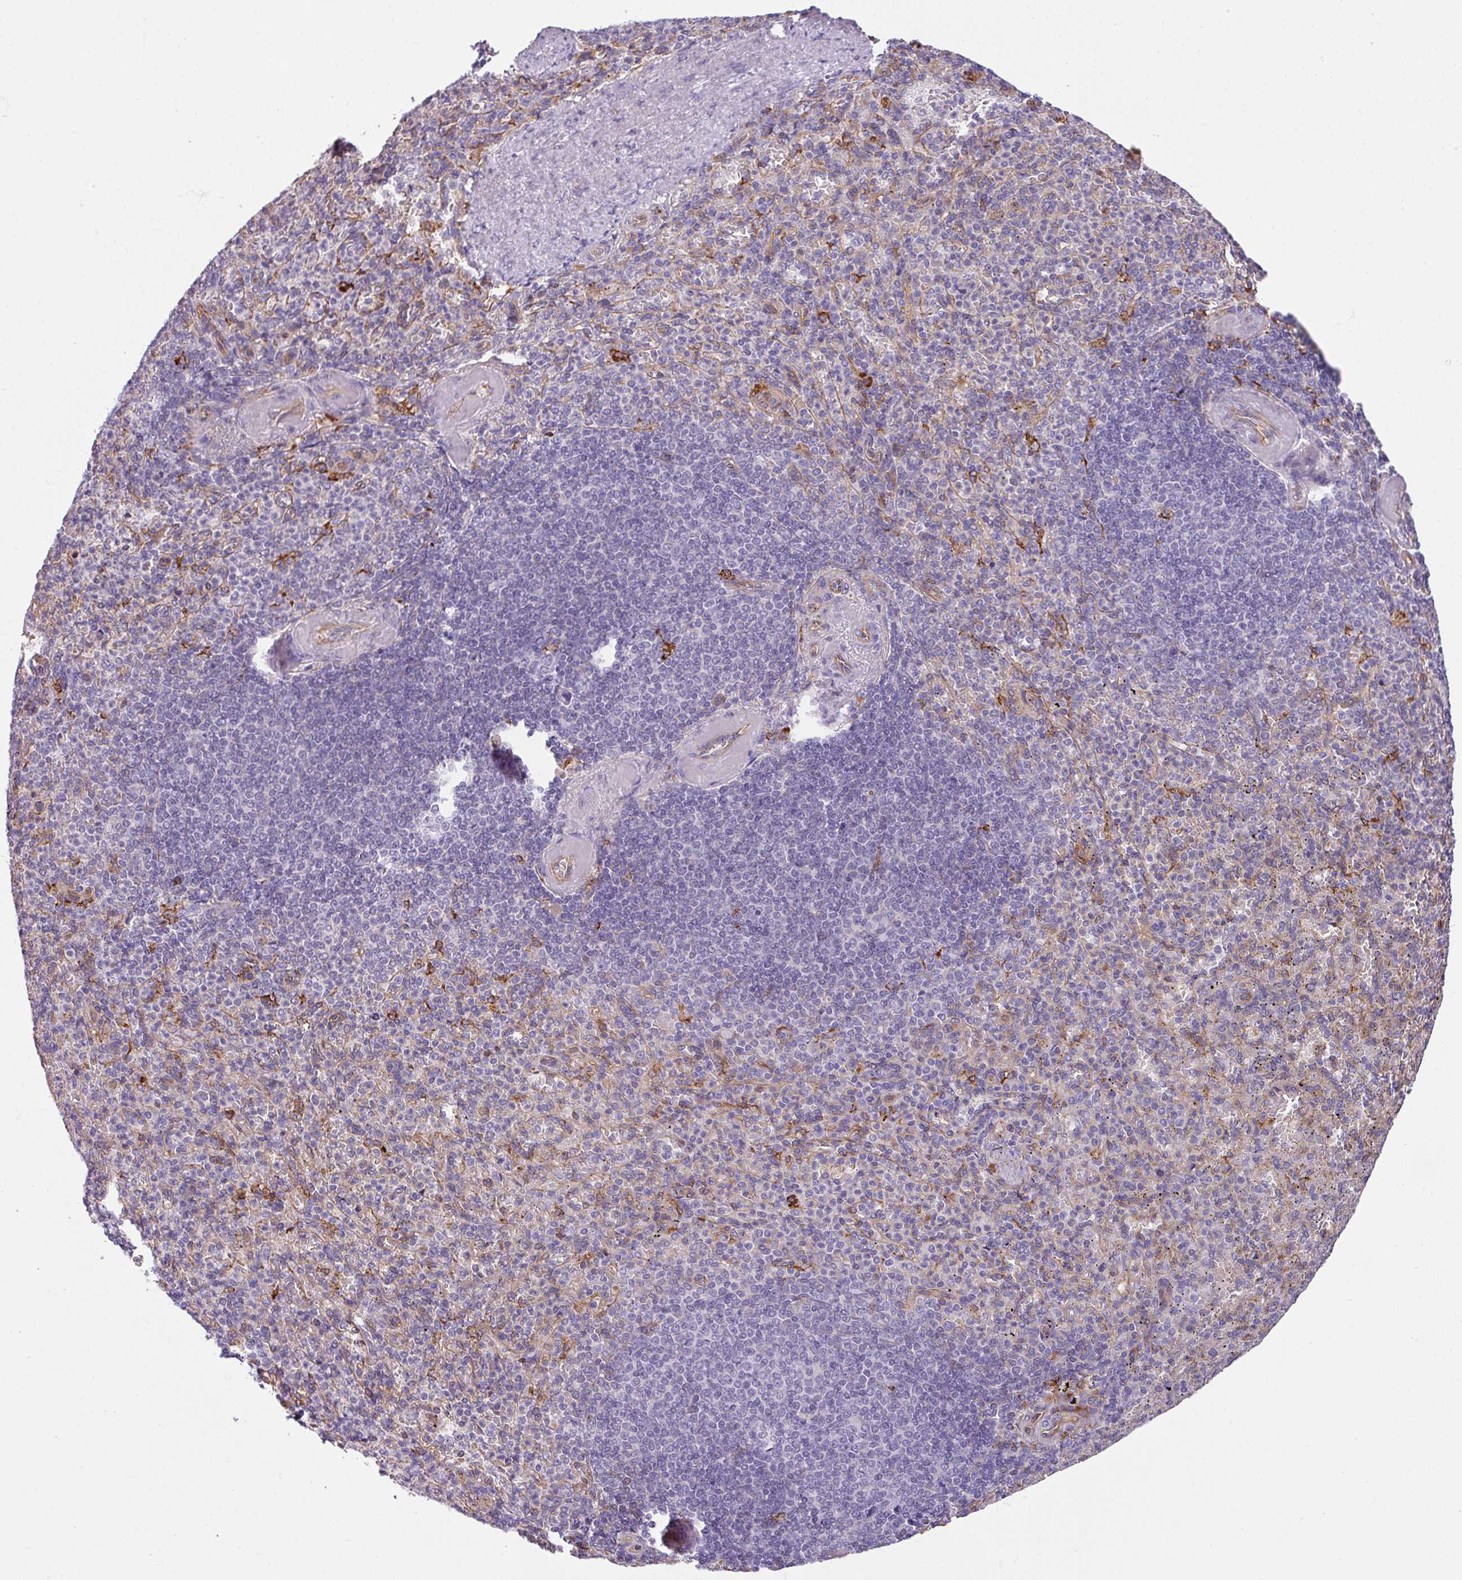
{"staining": {"intensity": "negative", "quantity": "none", "location": "none"}, "tissue": "spleen", "cell_type": "Cells in red pulp", "image_type": "normal", "snomed": [{"axis": "morphology", "description": "Normal tissue, NOS"}, {"axis": "topography", "description": "Spleen"}], "caption": "IHC of unremarkable human spleen demonstrates no expression in cells in red pulp. (DAB immunohistochemistry, high magnification).", "gene": "BUD23", "patient": {"sex": "female", "age": 74}}